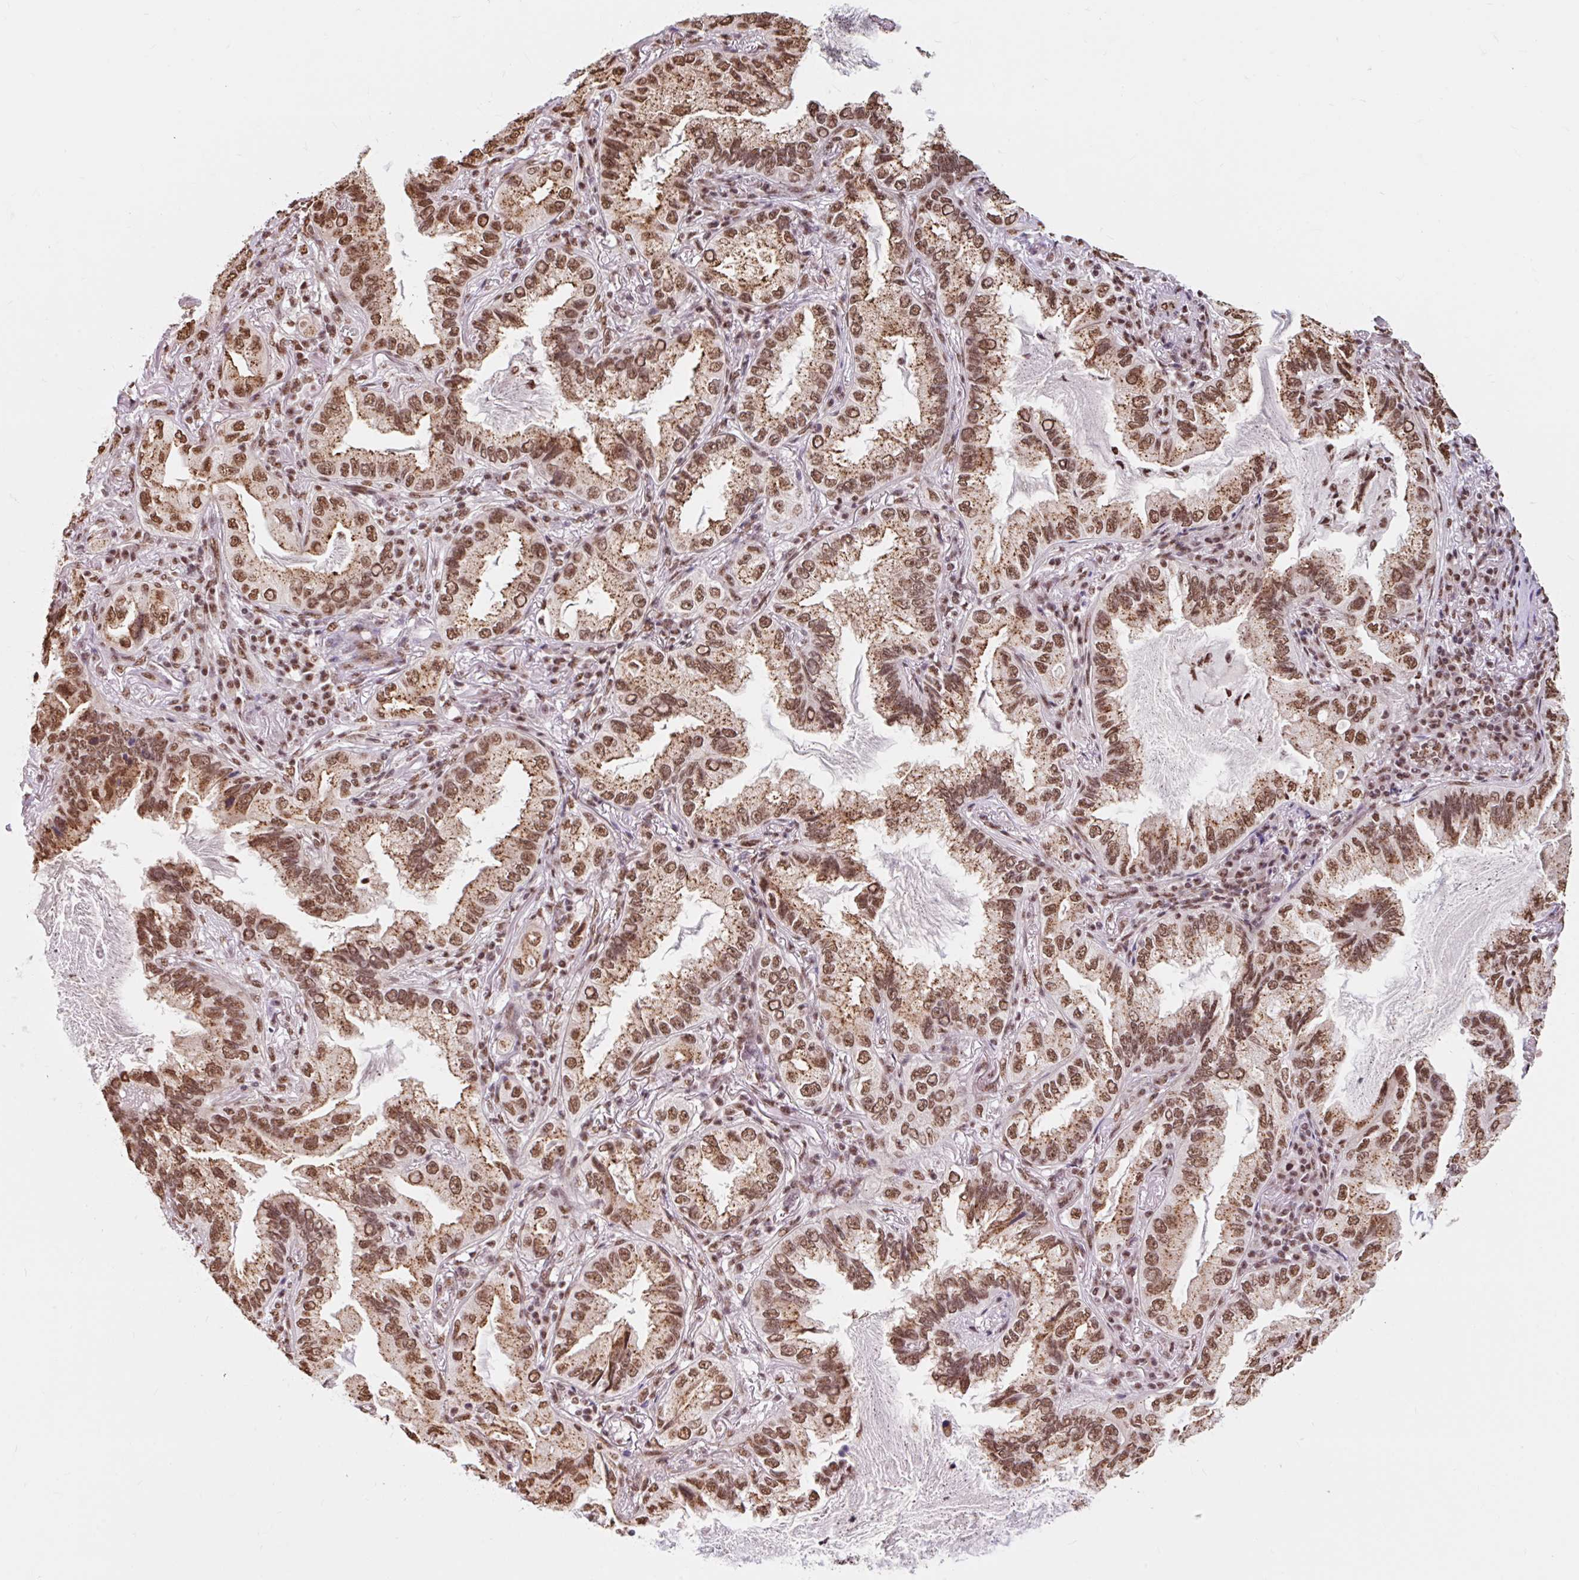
{"staining": {"intensity": "moderate", "quantity": ">75%", "location": "nuclear"}, "tissue": "lung cancer", "cell_type": "Tumor cells", "image_type": "cancer", "snomed": [{"axis": "morphology", "description": "Adenocarcinoma, NOS"}, {"axis": "topography", "description": "Lung"}], "caption": "DAB immunohistochemical staining of human lung cancer (adenocarcinoma) displays moderate nuclear protein positivity in about >75% of tumor cells.", "gene": "BICRA", "patient": {"sex": "female", "age": 69}}